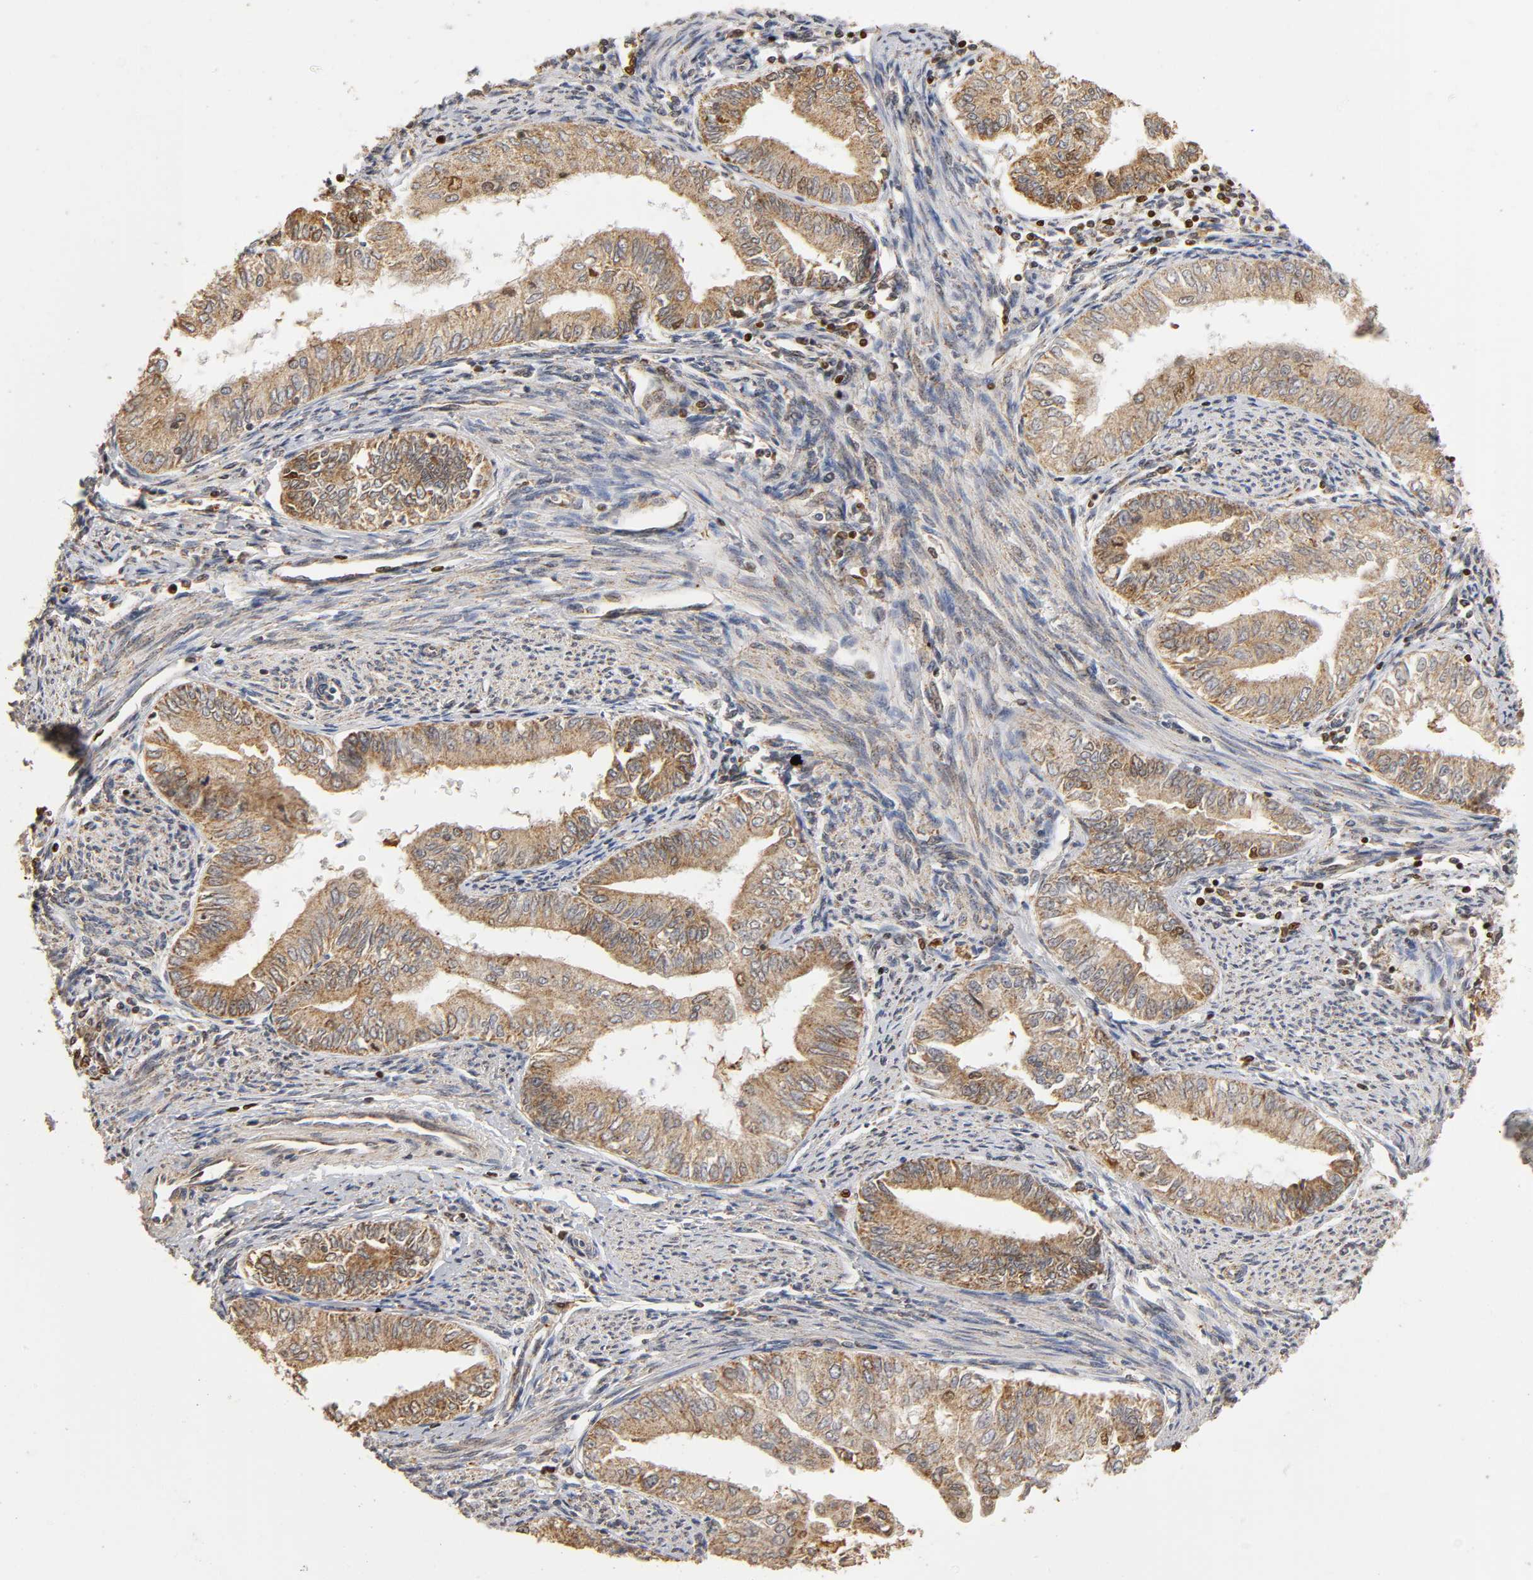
{"staining": {"intensity": "moderate", "quantity": ">75%", "location": "cytoplasmic/membranous"}, "tissue": "endometrial cancer", "cell_type": "Tumor cells", "image_type": "cancer", "snomed": [{"axis": "morphology", "description": "Adenocarcinoma, NOS"}, {"axis": "topography", "description": "Endometrium"}], "caption": "About >75% of tumor cells in human endometrial cancer (adenocarcinoma) exhibit moderate cytoplasmic/membranous protein positivity as visualized by brown immunohistochemical staining.", "gene": "RNF122", "patient": {"sex": "female", "age": 66}}